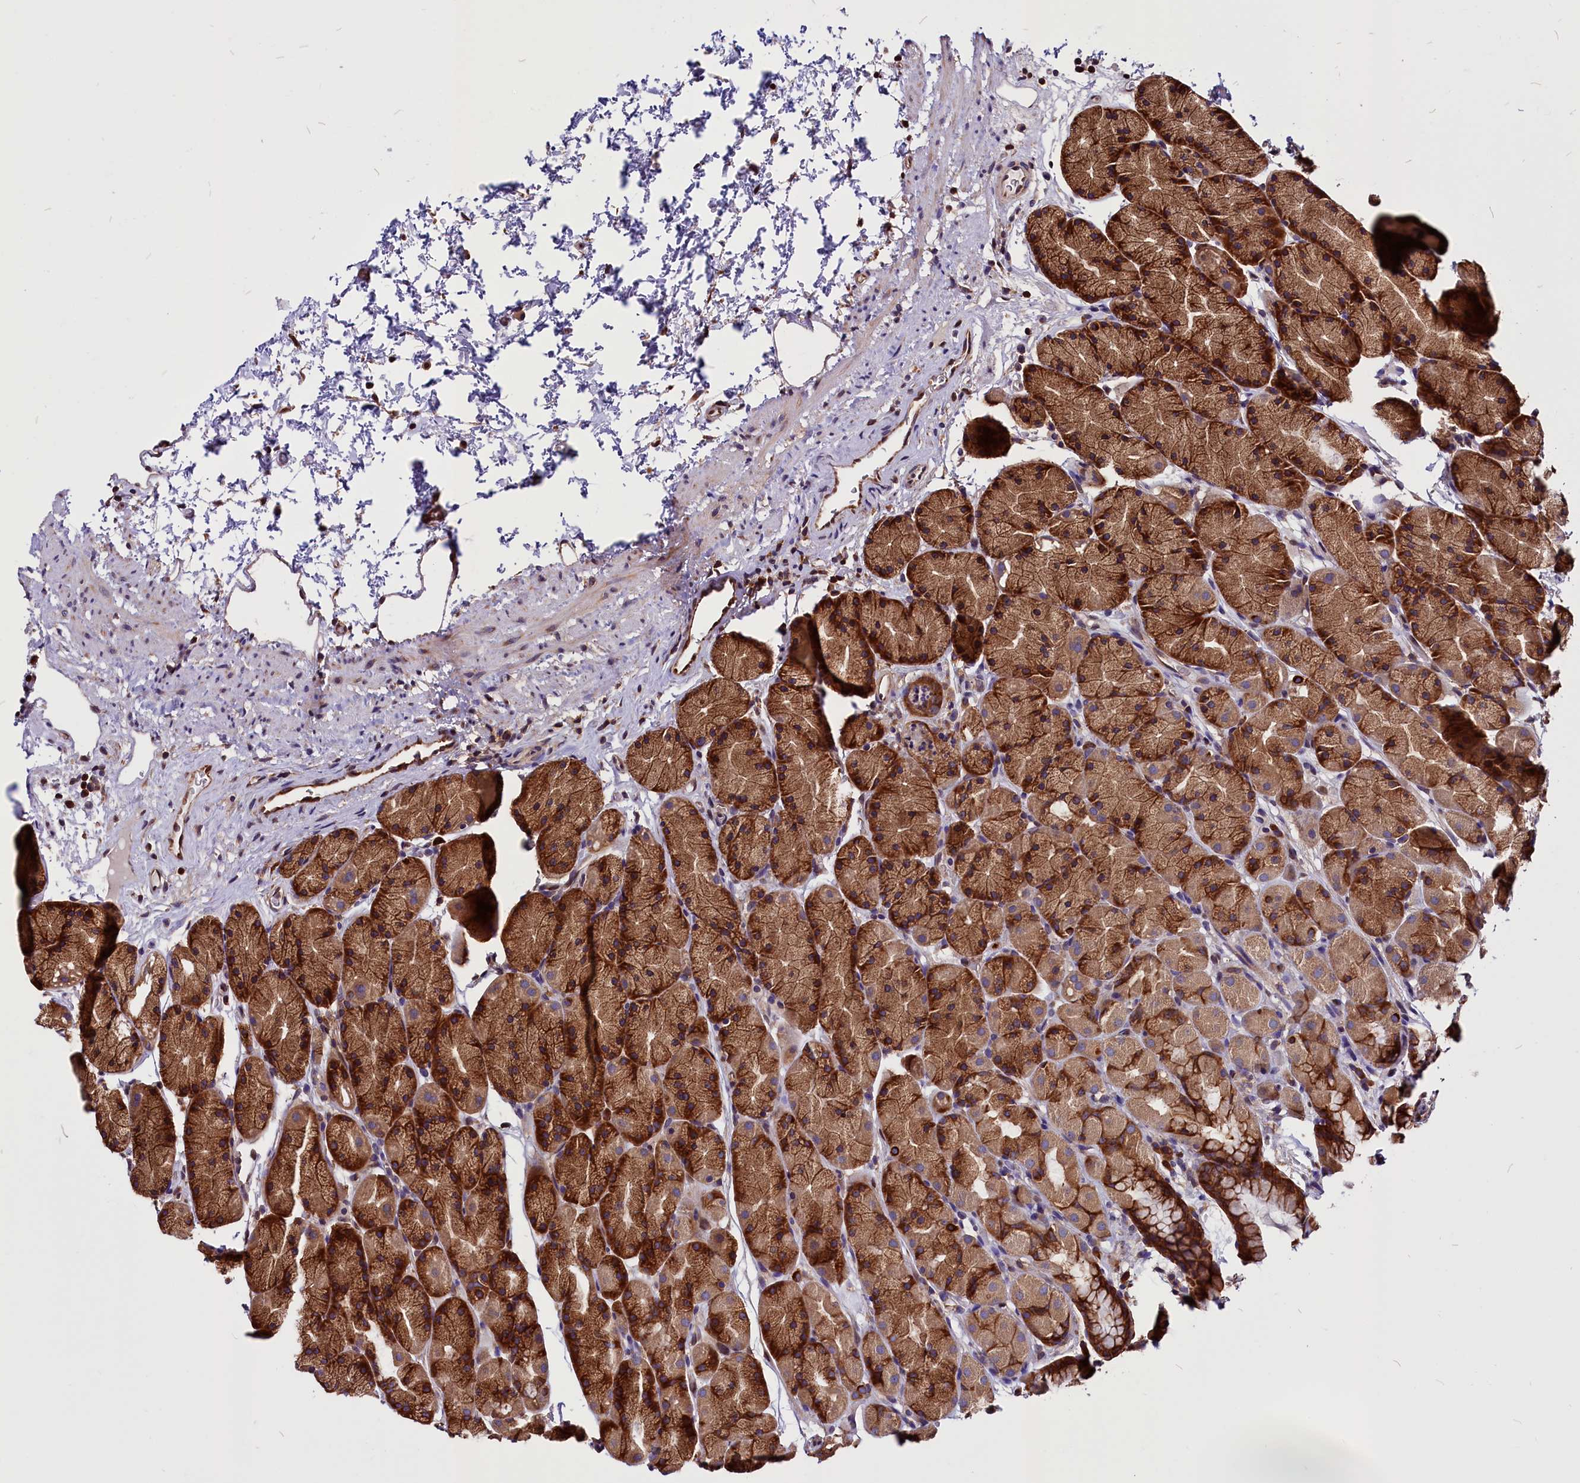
{"staining": {"intensity": "strong", "quantity": ">75%", "location": "cytoplasmic/membranous"}, "tissue": "stomach", "cell_type": "Glandular cells", "image_type": "normal", "snomed": [{"axis": "morphology", "description": "Normal tissue, NOS"}, {"axis": "topography", "description": "Stomach, upper"}, {"axis": "topography", "description": "Stomach"}], "caption": "High-power microscopy captured an immunohistochemistry (IHC) image of benign stomach, revealing strong cytoplasmic/membranous staining in about >75% of glandular cells.", "gene": "EIF3G", "patient": {"sex": "male", "age": 47}}